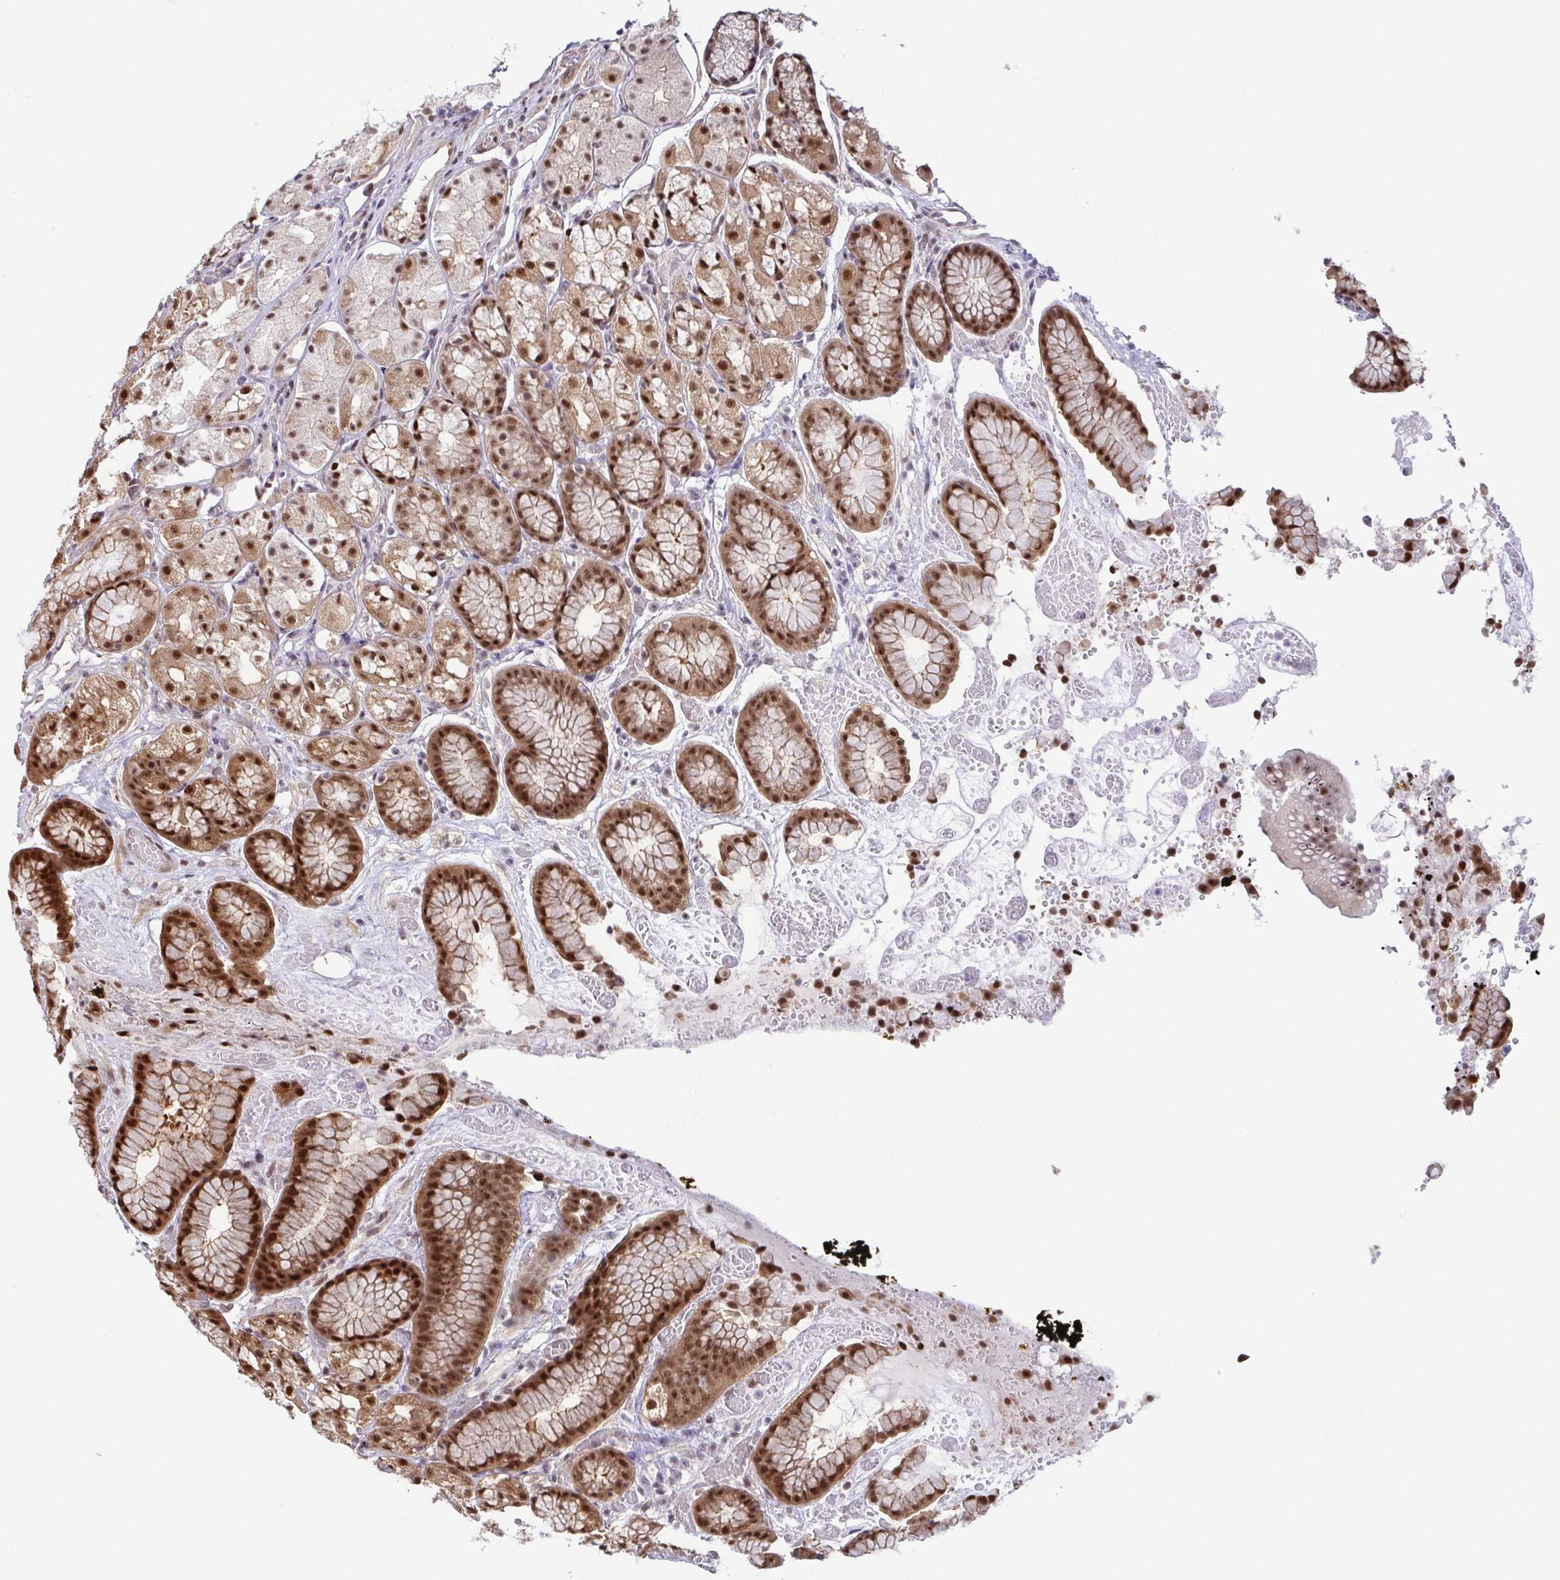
{"staining": {"intensity": "moderate", "quantity": "25%-75%", "location": "cytoplasmic/membranous,nuclear"}, "tissue": "stomach", "cell_type": "Glandular cells", "image_type": "normal", "snomed": [{"axis": "morphology", "description": "Normal tissue, NOS"}, {"axis": "topography", "description": "Smooth muscle"}, {"axis": "topography", "description": "Stomach"}], "caption": "Stomach stained with DAB IHC shows medium levels of moderate cytoplasmic/membranous,nuclear positivity in approximately 25%-75% of glandular cells.", "gene": "DNAJB1", "patient": {"sex": "male", "age": 70}}